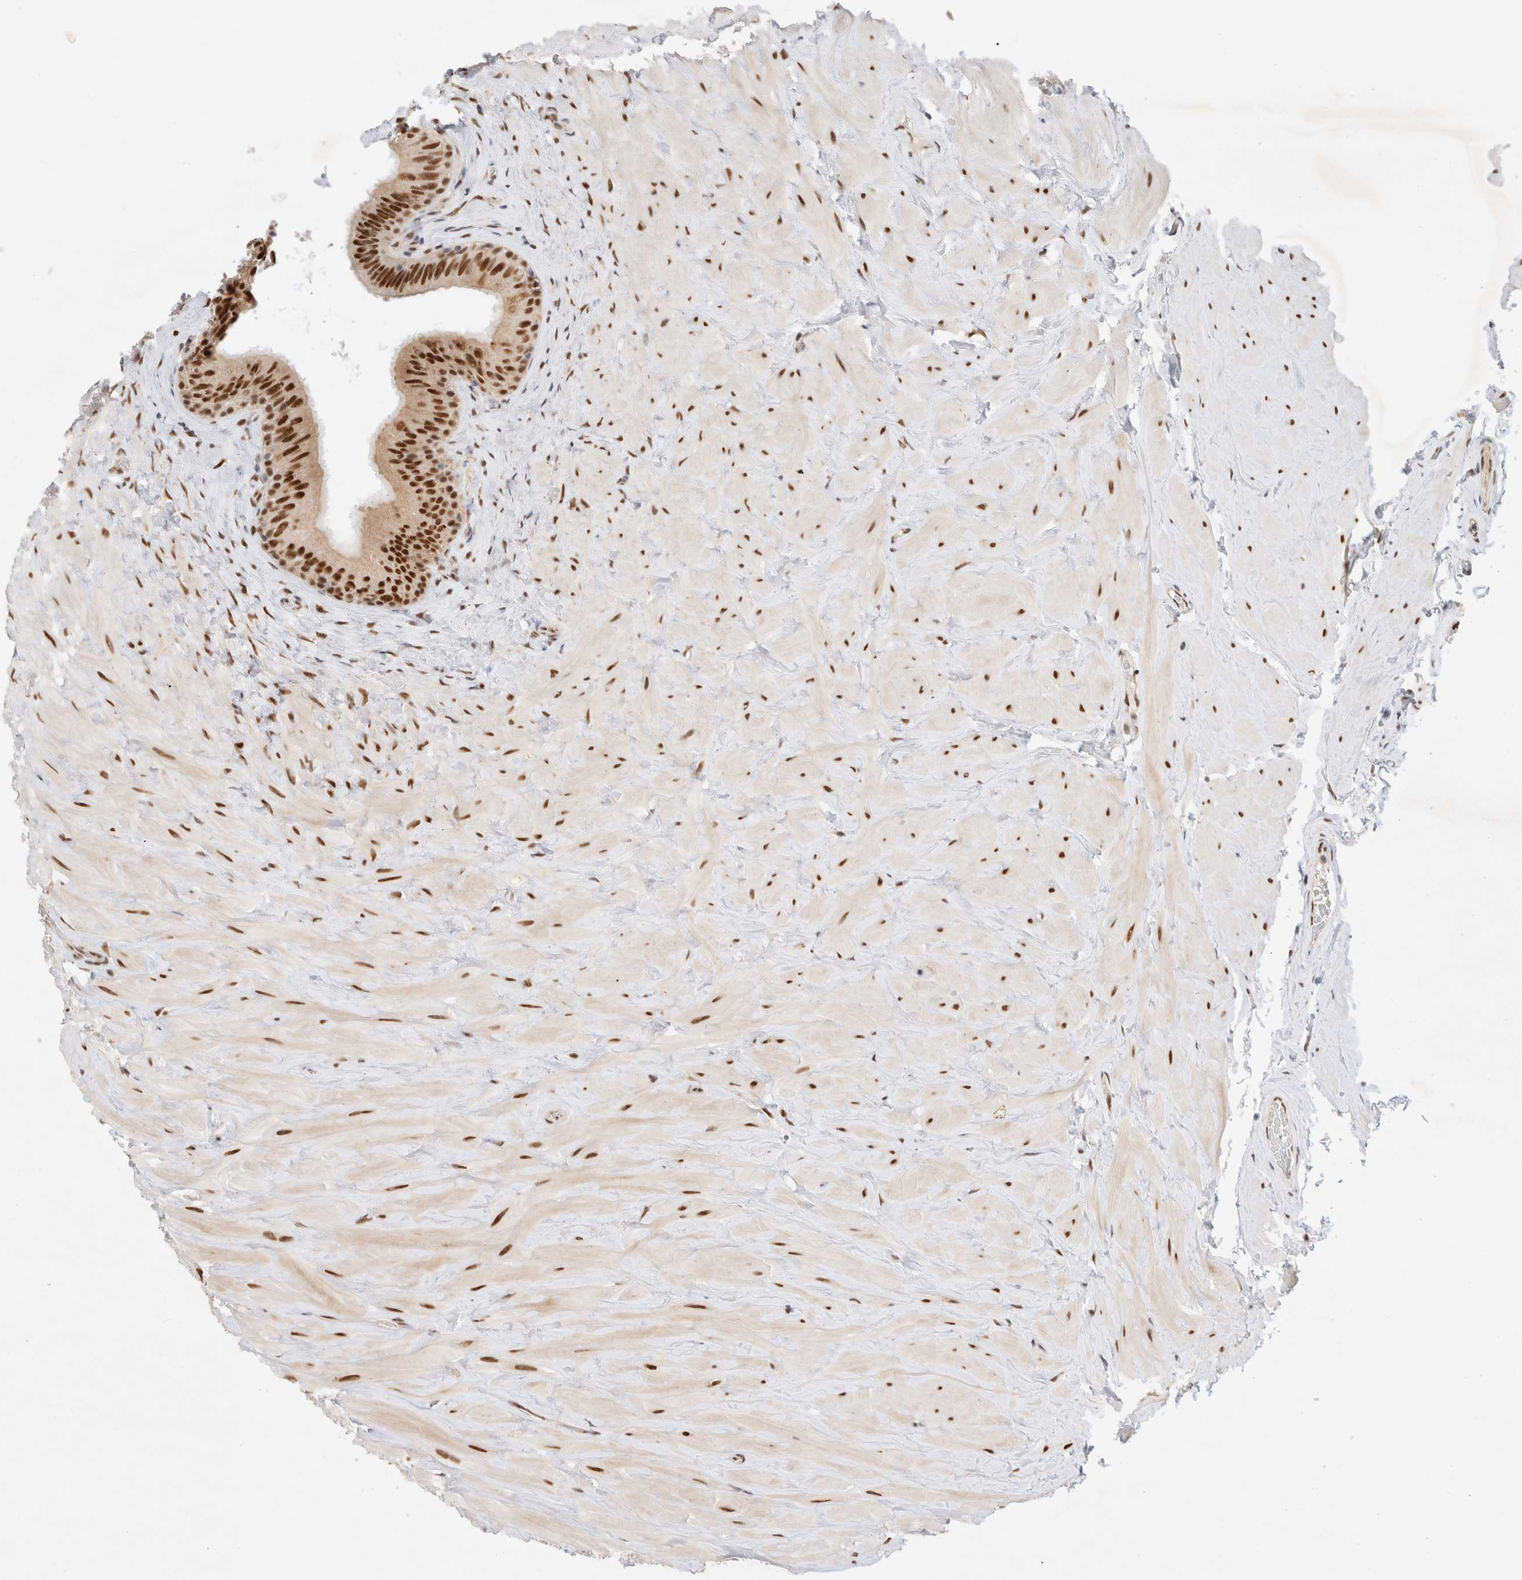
{"staining": {"intensity": "strong", "quantity": ">75%", "location": "nuclear"}, "tissue": "epididymis", "cell_type": "Glandular cells", "image_type": "normal", "snomed": [{"axis": "morphology", "description": "Normal tissue, NOS"}, {"axis": "topography", "description": "Vascular tissue"}, {"axis": "topography", "description": "Epididymis"}], "caption": "A high amount of strong nuclear positivity is identified in about >75% of glandular cells in unremarkable epididymis.", "gene": "GTF2I", "patient": {"sex": "male", "age": 49}}